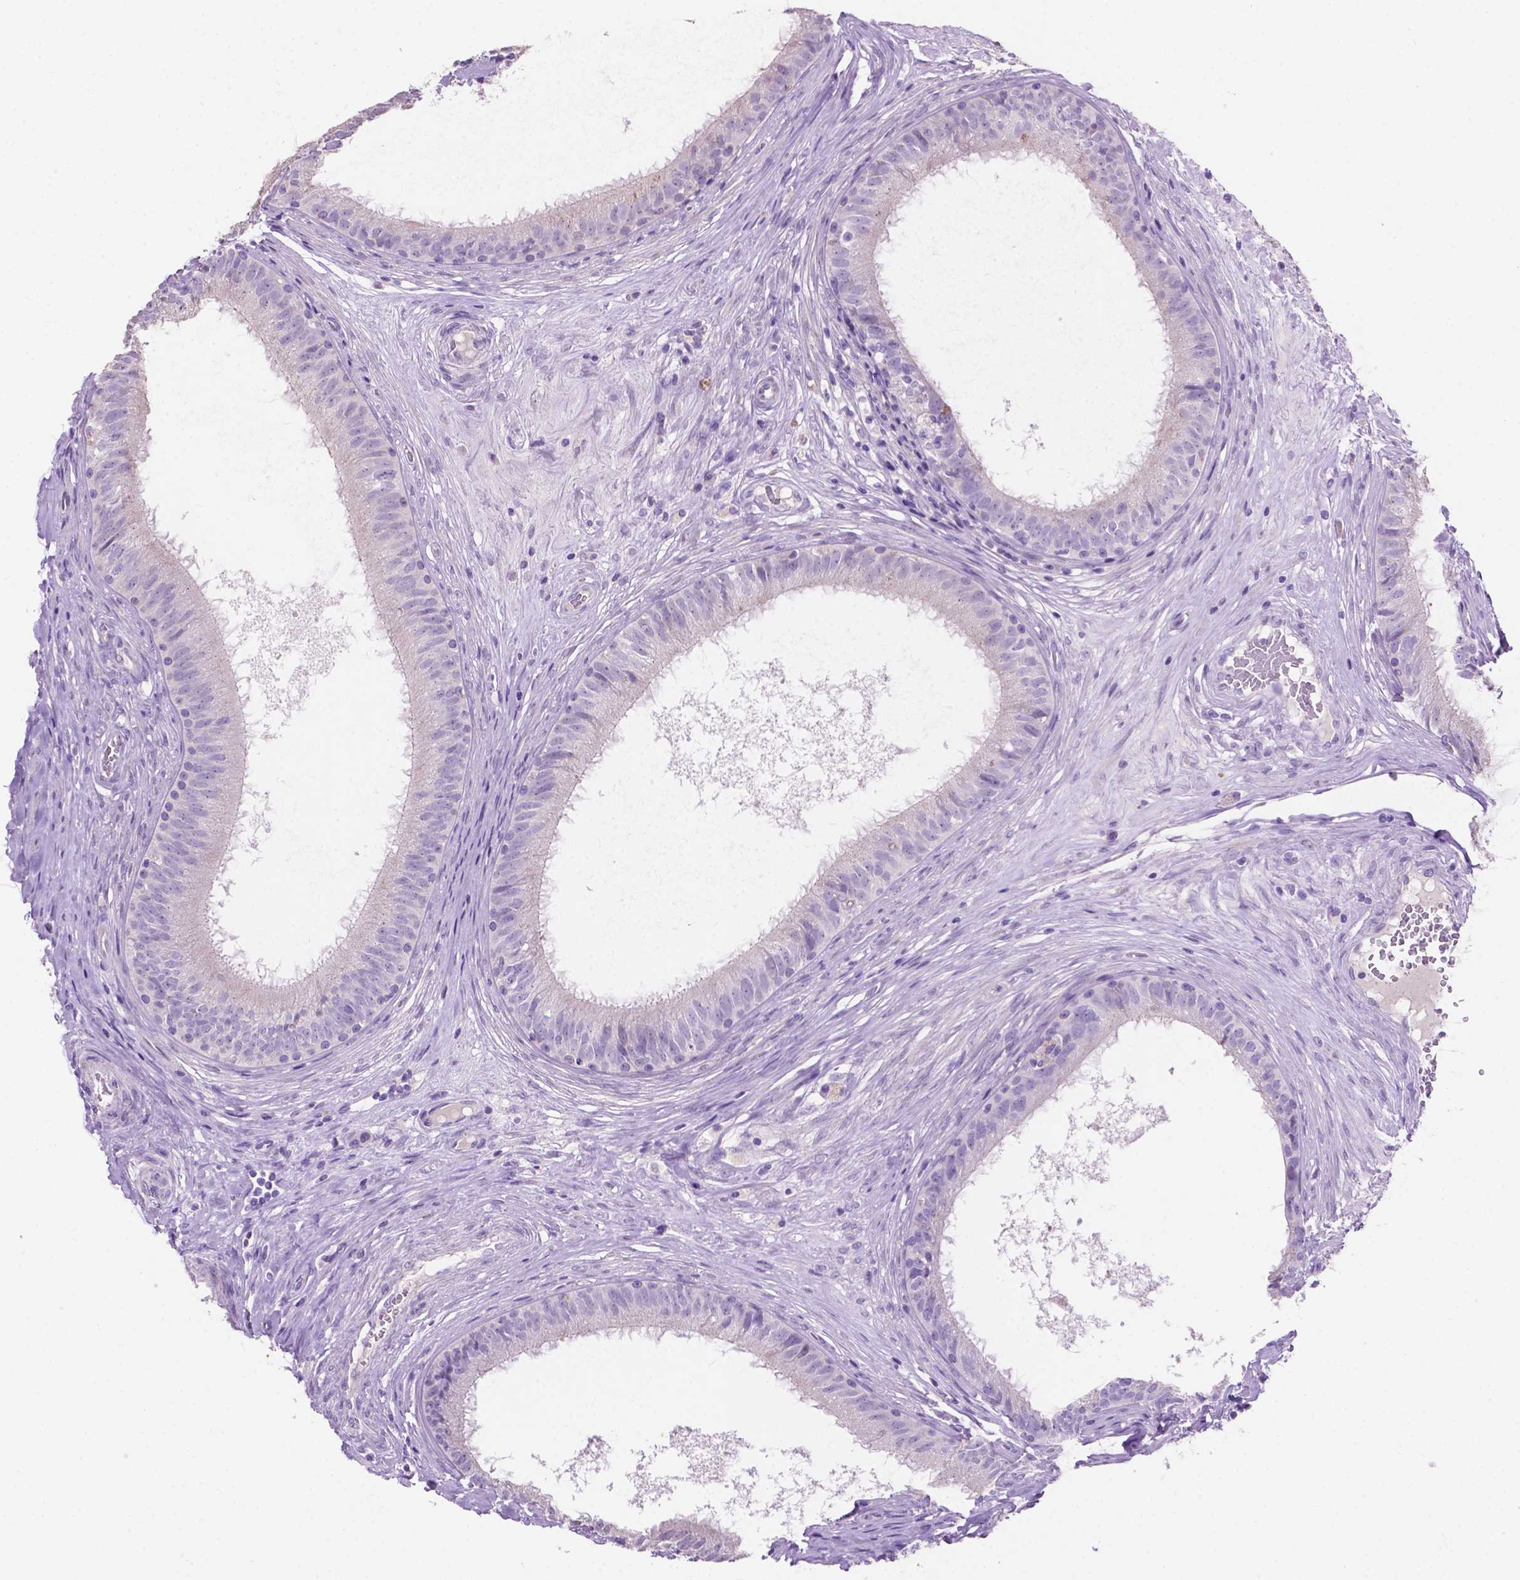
{"staining": {"intensity": "negative", "quantity": "none", "location": "none"}, "tissue": "epididymis", "cell_type": "Glandular cells", "image_type": "normal", "snomed": [{"axis": "morphology", "description": "Normal tissue, NOS"}, {"axis": "topography", "description": "Epididymis"}], "caption": "Immunohistochemistry image of normal human epididymis stained for a protein (brown), which displays no staining in glandular cells. Nuclei are stained in blue.", "gene": "CLDN17", "patient": {"sex": "male", "age": 59}}